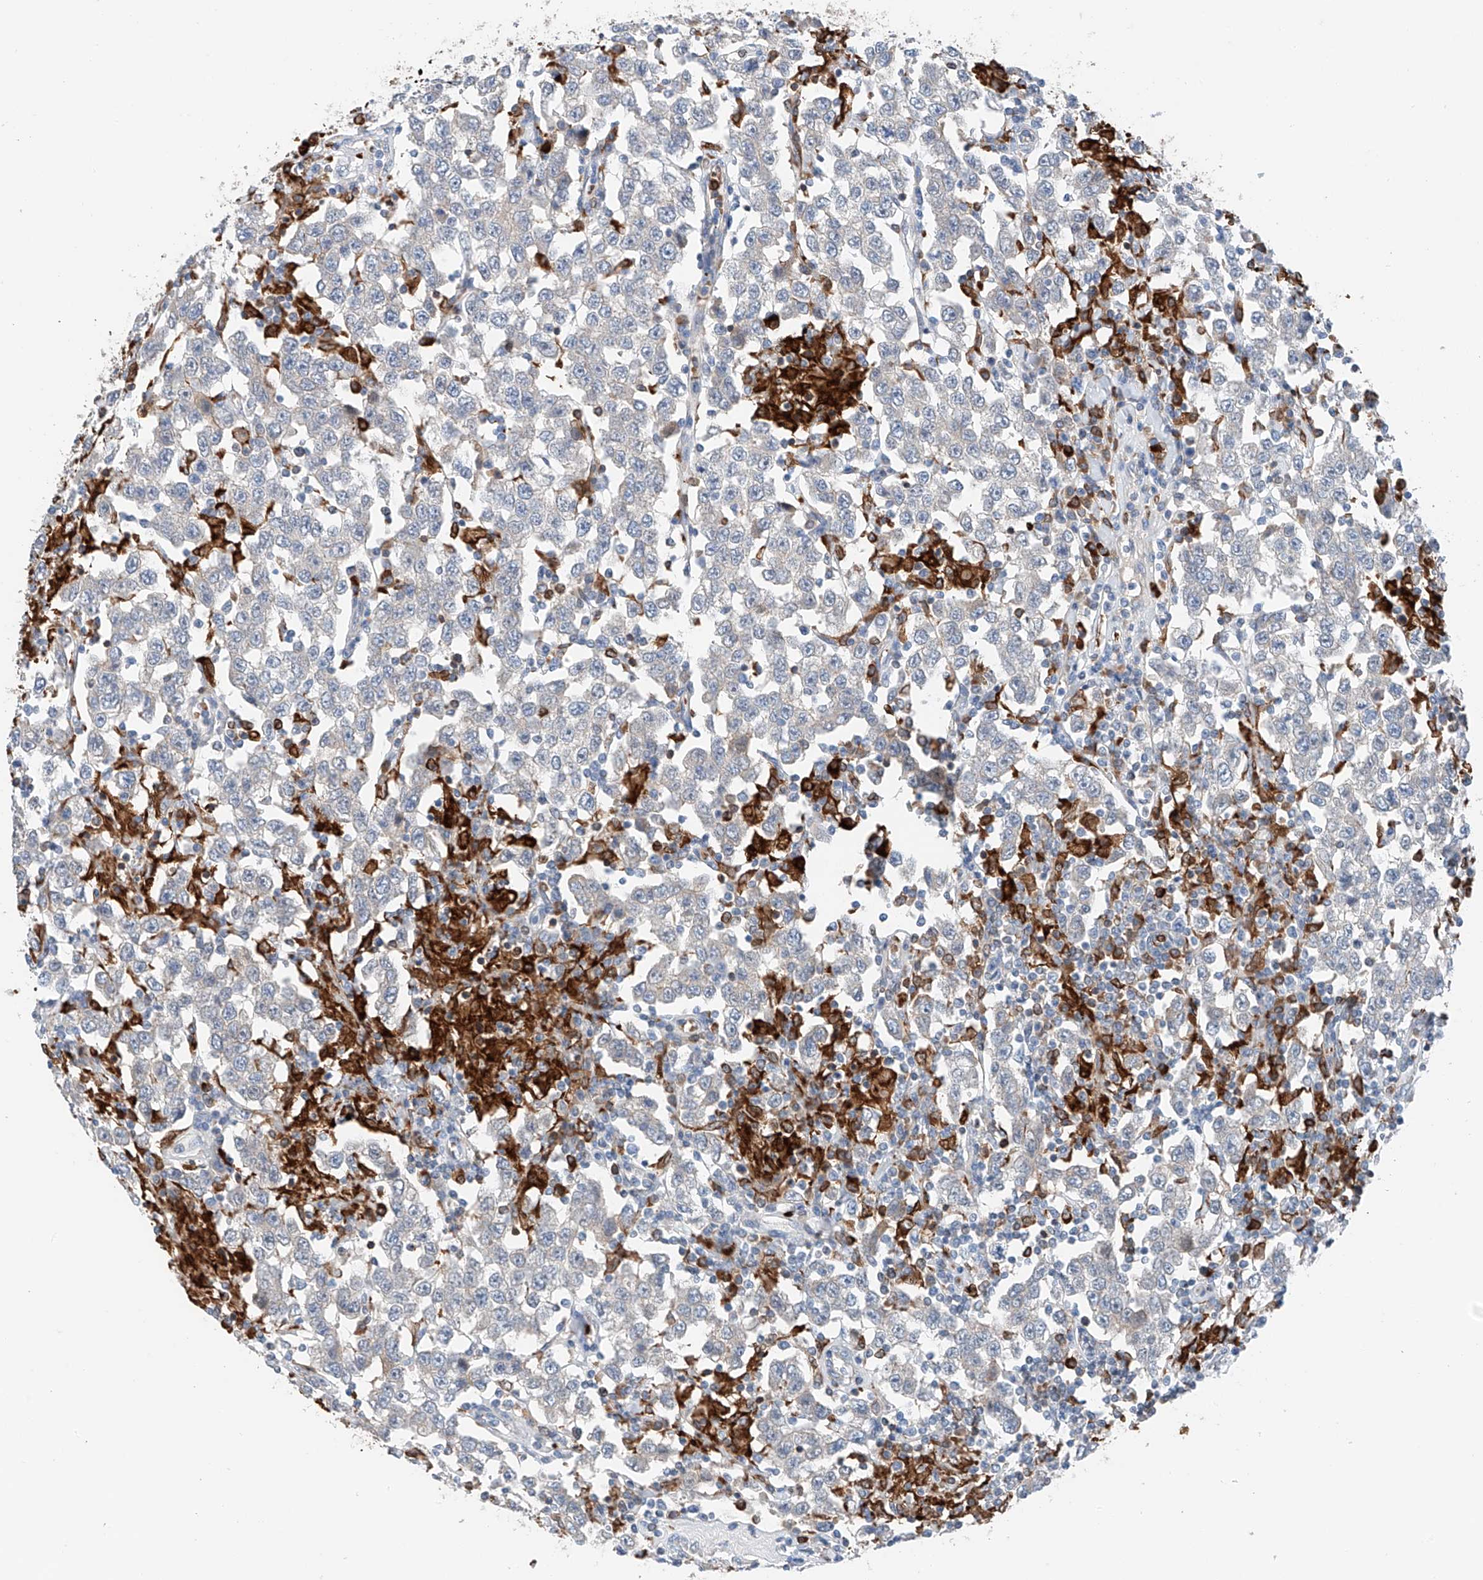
{"staining": {"intensity": "negative", "quantity": "none", "location": "none"}, "tissue": "testis cancer", "cell_type": "Tumor cells", "image_type": "cancer", "snomed": [{"axis": "morphology", "description": "Seminoma, NOS"}, {"axis": "topography", "description": "Testis"}], "caption": "Tumor cells are negative for brown protein staining in testis cancer.", "gene": "TBXAS1", "patient": {"sex": "male", "age": 41}}